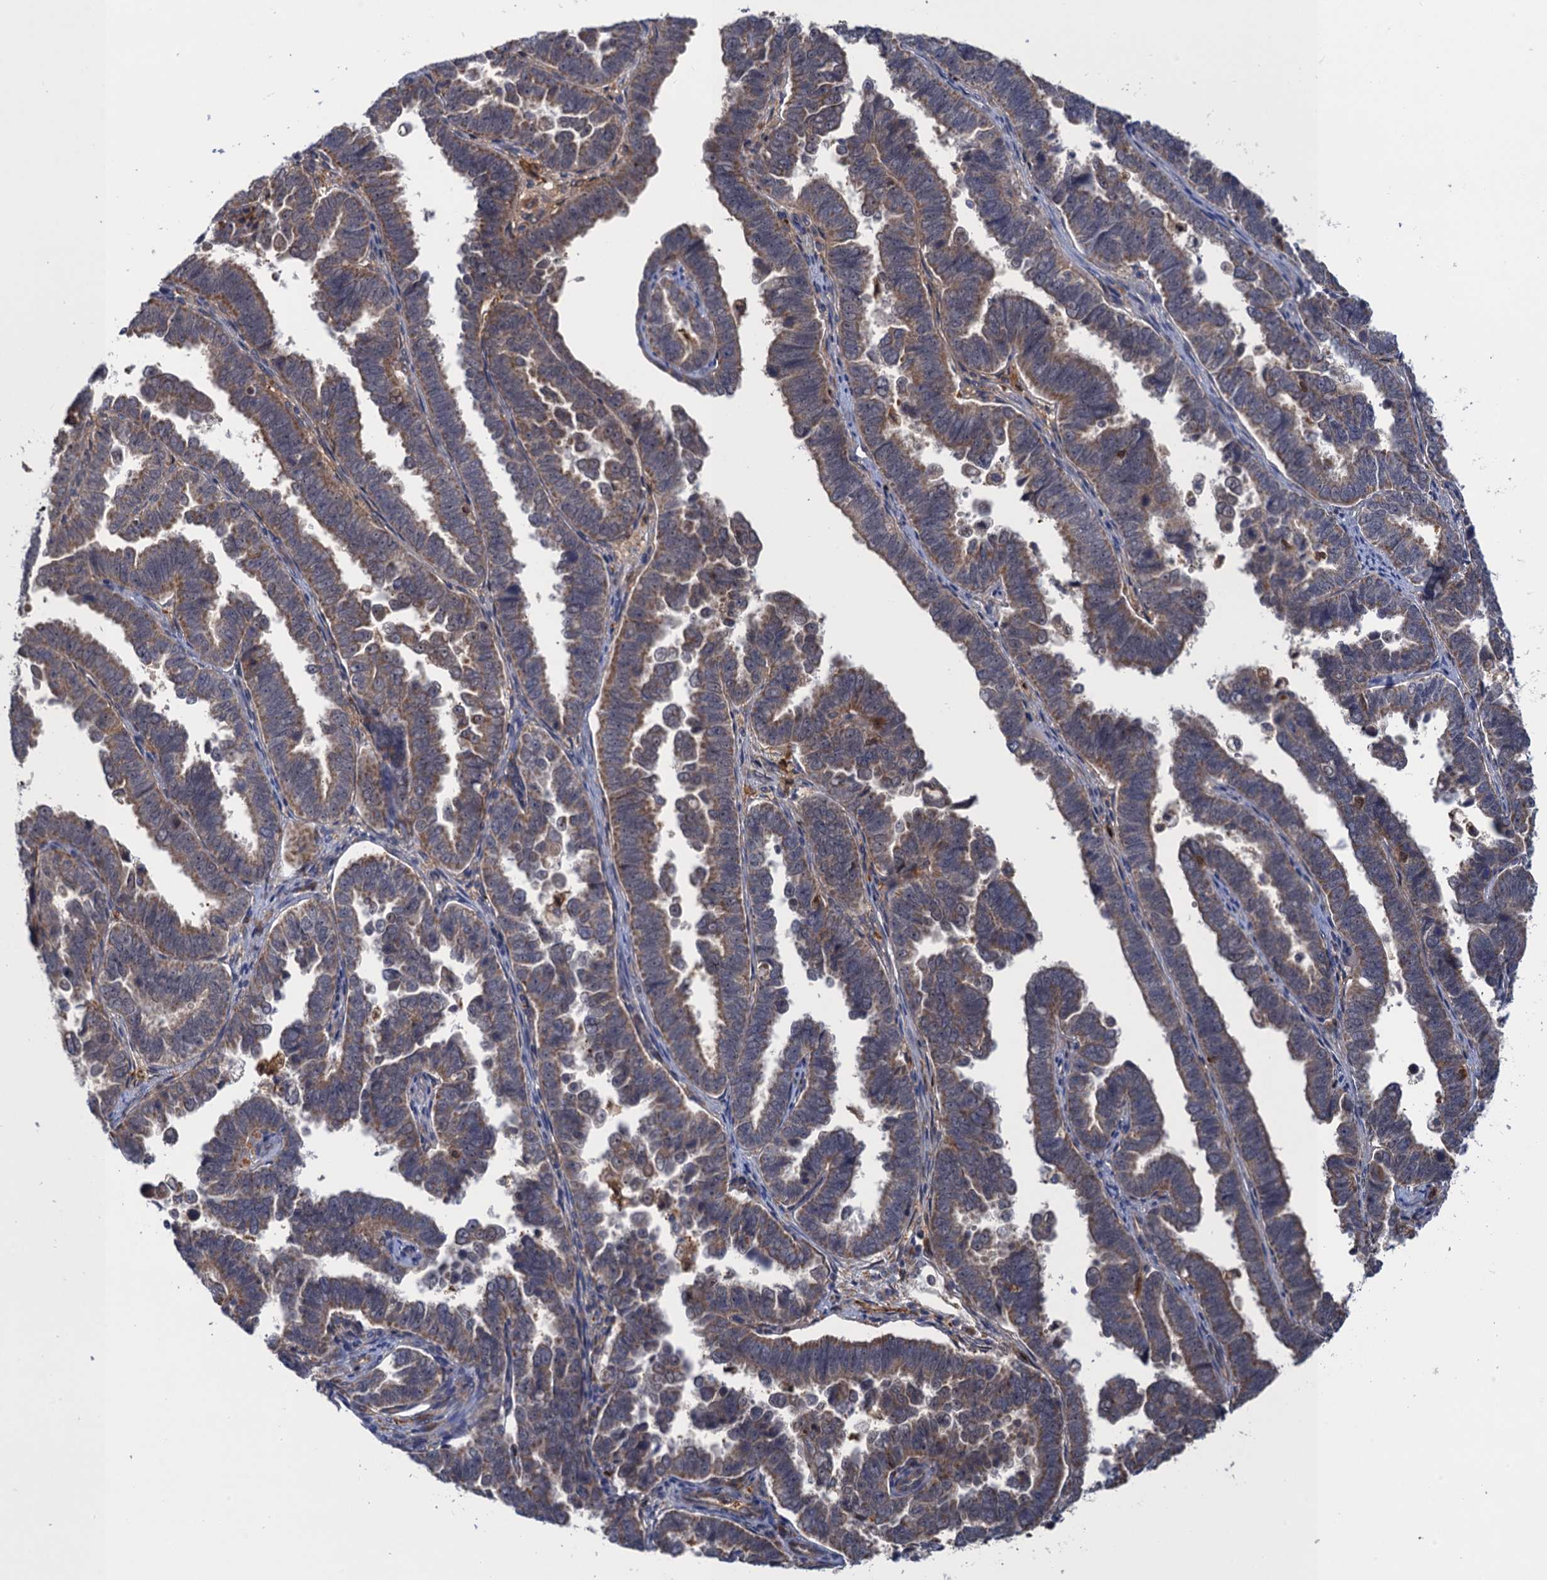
{"staining": {"intensity": "weak", "quantity": ">75%", "location": "cytoplasmic/membranous"}, "tissue": "endometrial cancer", "cell_type": "Tumor cells", "image_type": "cancer", "snomed": [{"axis": "morphology", "description": "Adenocarcinoma, NOS"}, {"axis": "topography", "description": "Endometrium"}], "caption": "High-magnification brightfield microscopy of endometrial cancer stained with DAB (brown) and counterstained with hematoxylin (blue). tumor cells exhibit weak cytoplasmic/membranous expression is seen in about>75% of cells.", "gene": "NEK8", "patient": {"sex": "female", "age": 75}}